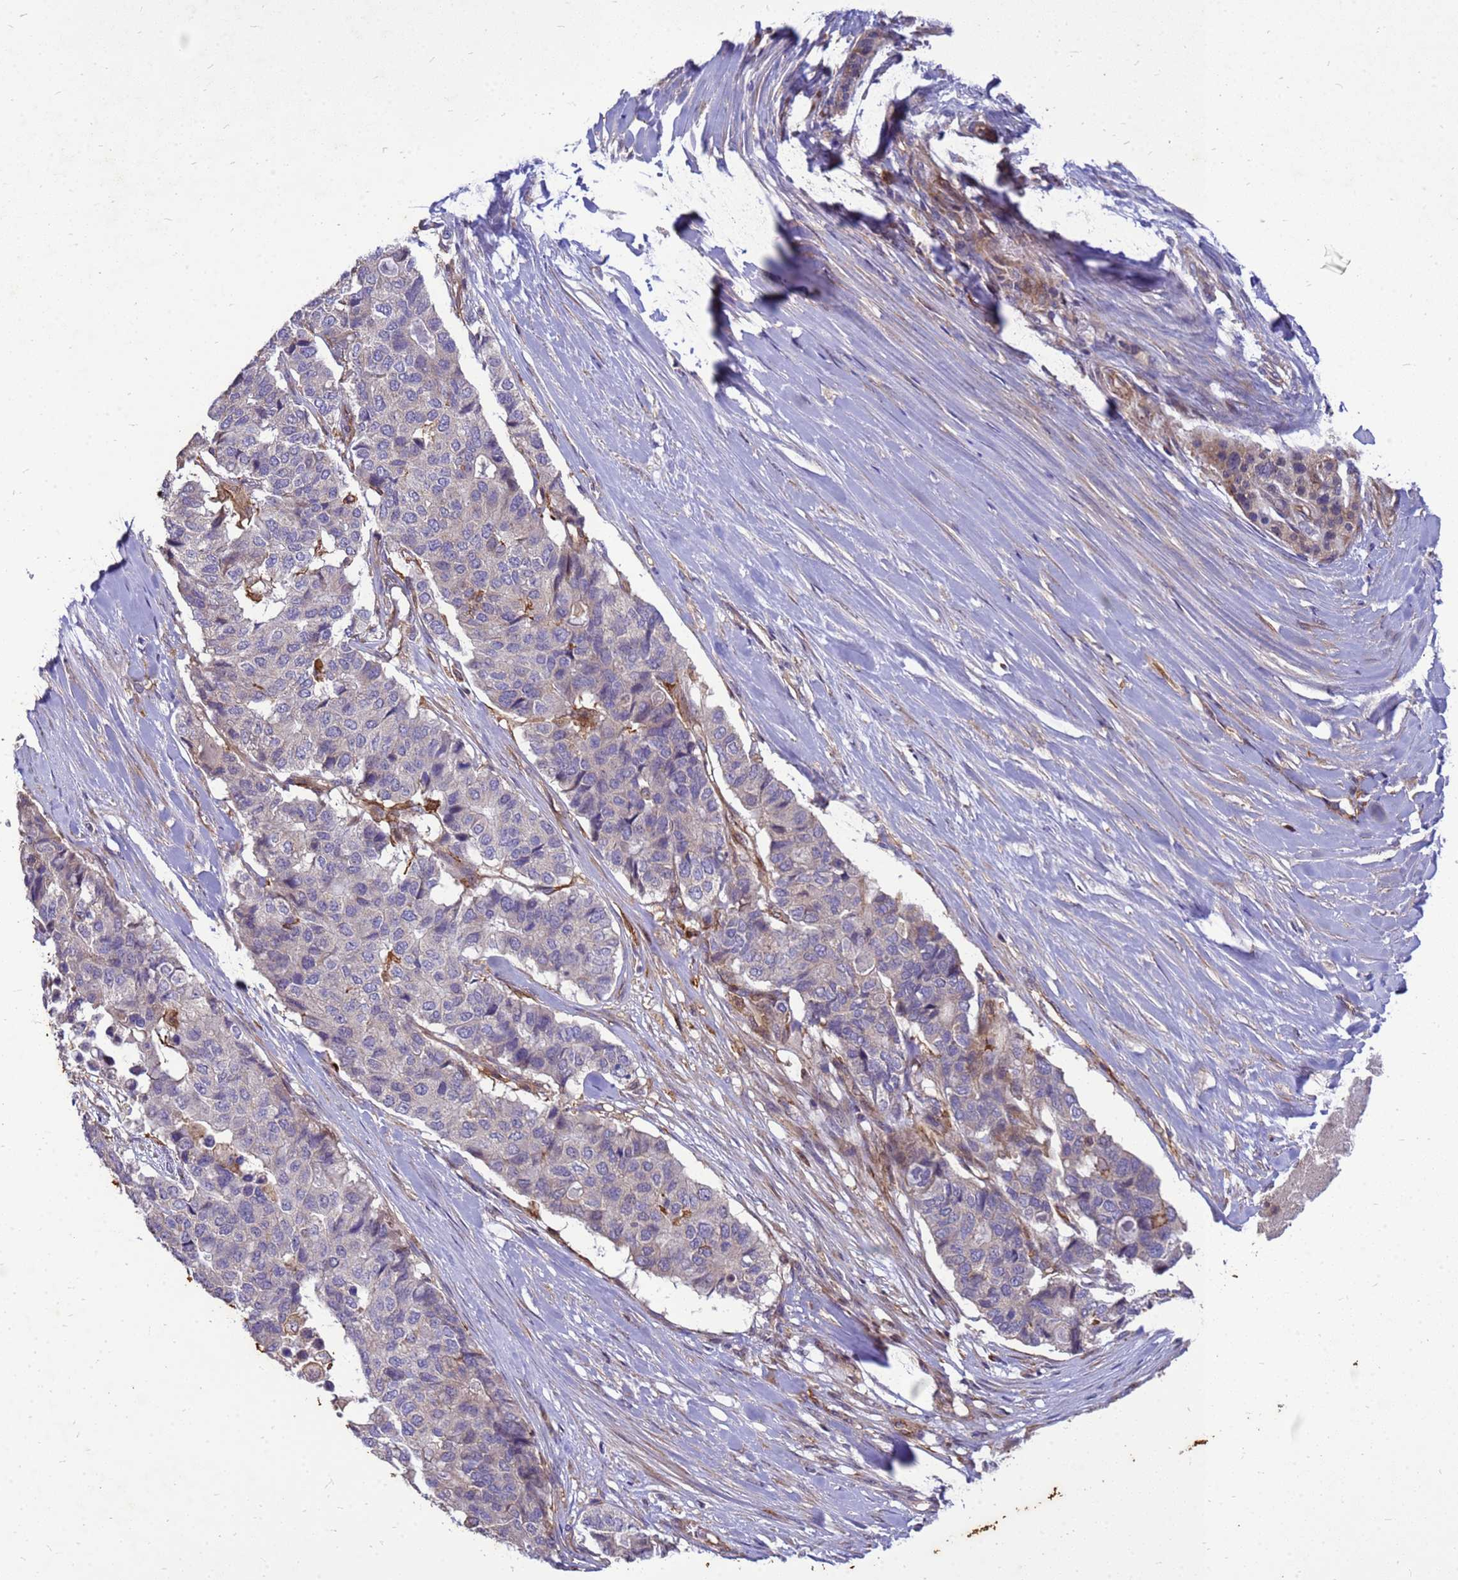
{"staining": {"intensity": "negative", "quantity": "none", "location": "none"}, "tissue": "pancreatic cancer", "cell_type": "Tumor cells", "image_type": "cancer", "snomed": [{"axis": "morphology", "description": "Adenocarcinoma, NOS"}, {"axis": "topography", "description": "Pancreas"}], "caption": "Pancreatic cancer was stained to show a protein in brown. There is no significant staining in tumor cells.", "gene": "RNF215", "patient": {"sex": "male", "age": 50}}